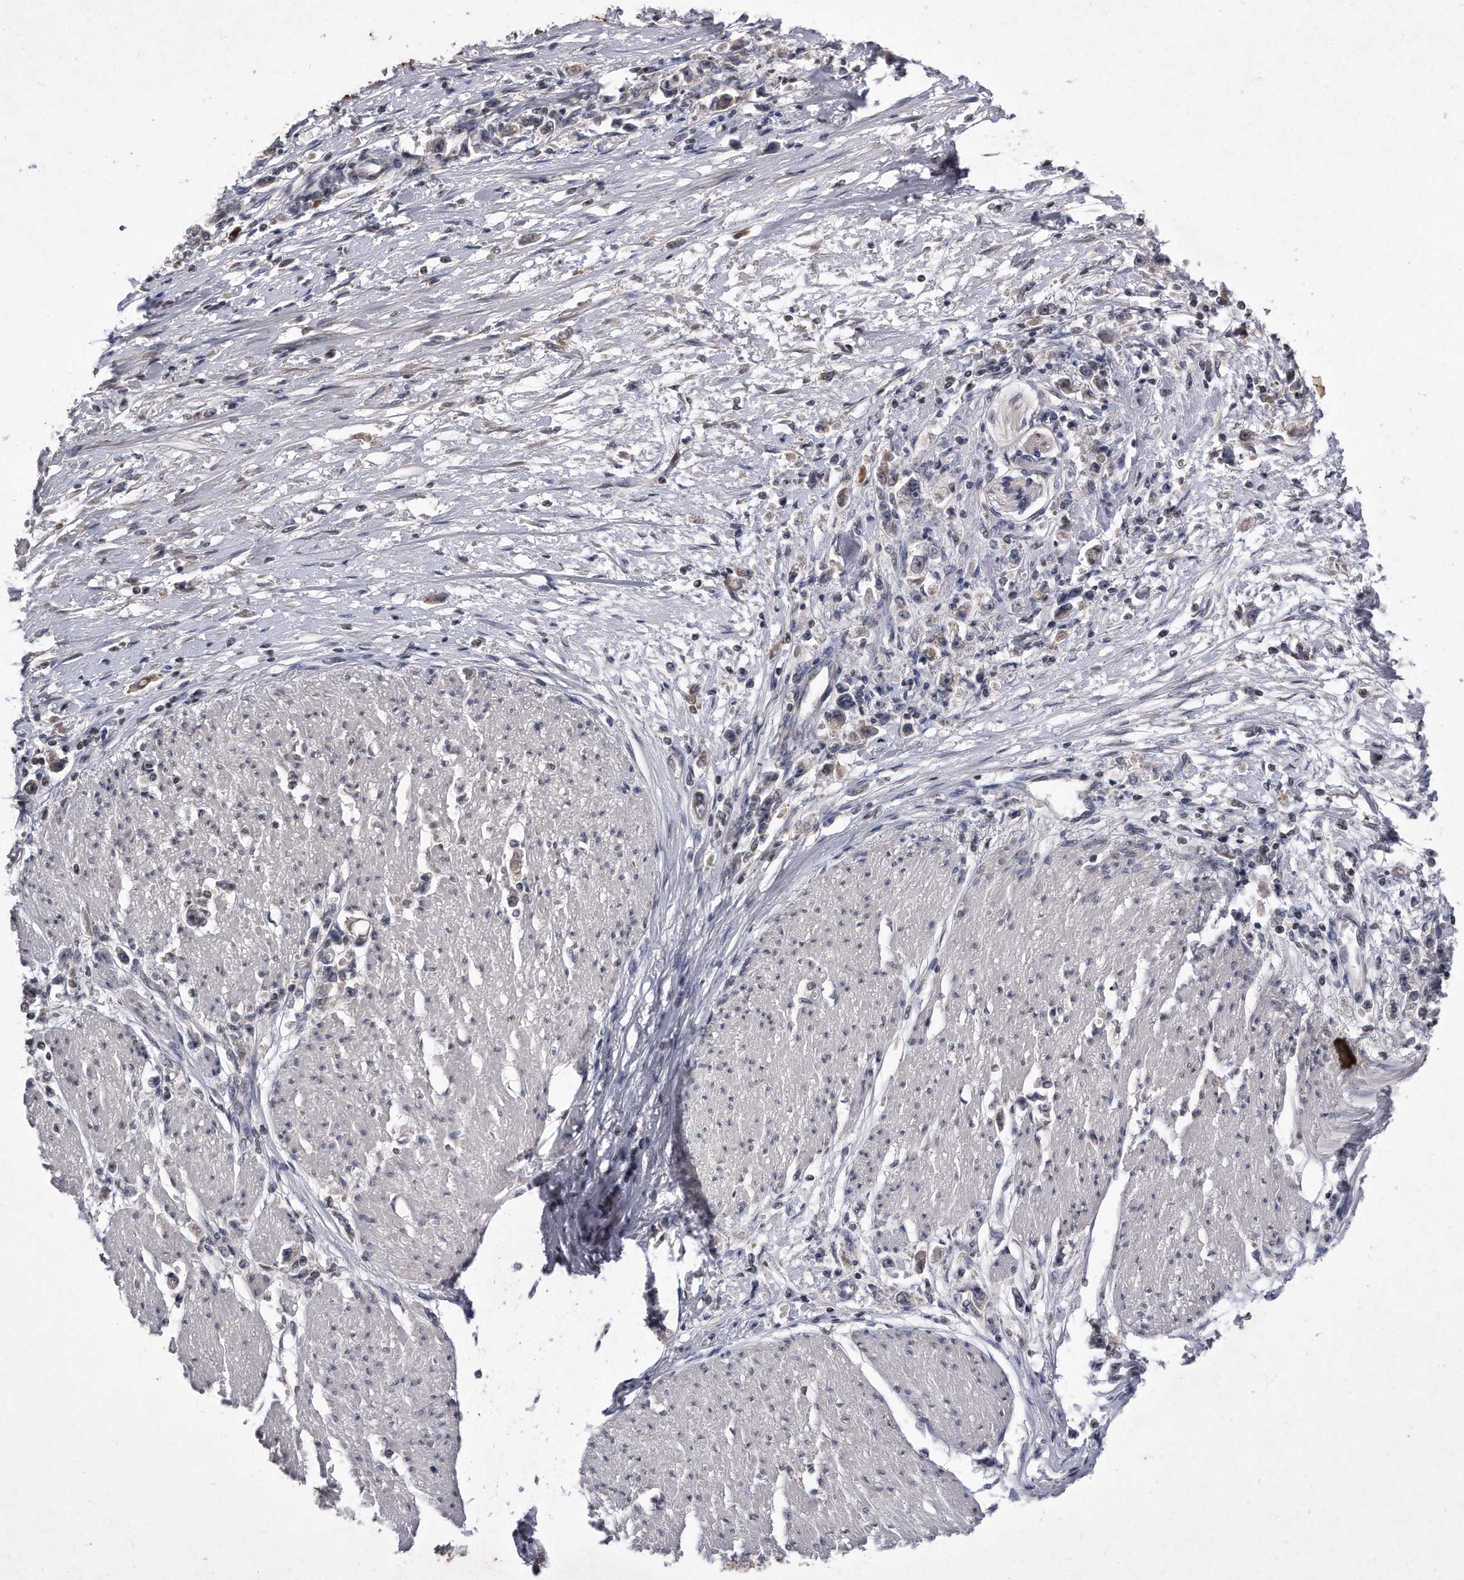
{"staining": {"intensity": "weak", "quantity": "<25%", "location": "cytoplasmic/membranous"}, "tissue": "stomach cancer", "cell_type": "Tumor cells", "image_type": "cancer", "snomed": [{"axis": "morphology", "description": "Adenocarcinoma, NOS"}, {"axis": "topography", "description": "Stomach"}], "caption": "IHC image of adenocarcinoma (stomach) stained for a protein (brown), which reveals no expression in tumor cells. The staining is performed using DAB brown chromogen with nuclei counter-stained in using hematoxylin.", "gene": "DAB1", "patient": {"sex": "female", "age": 59}}